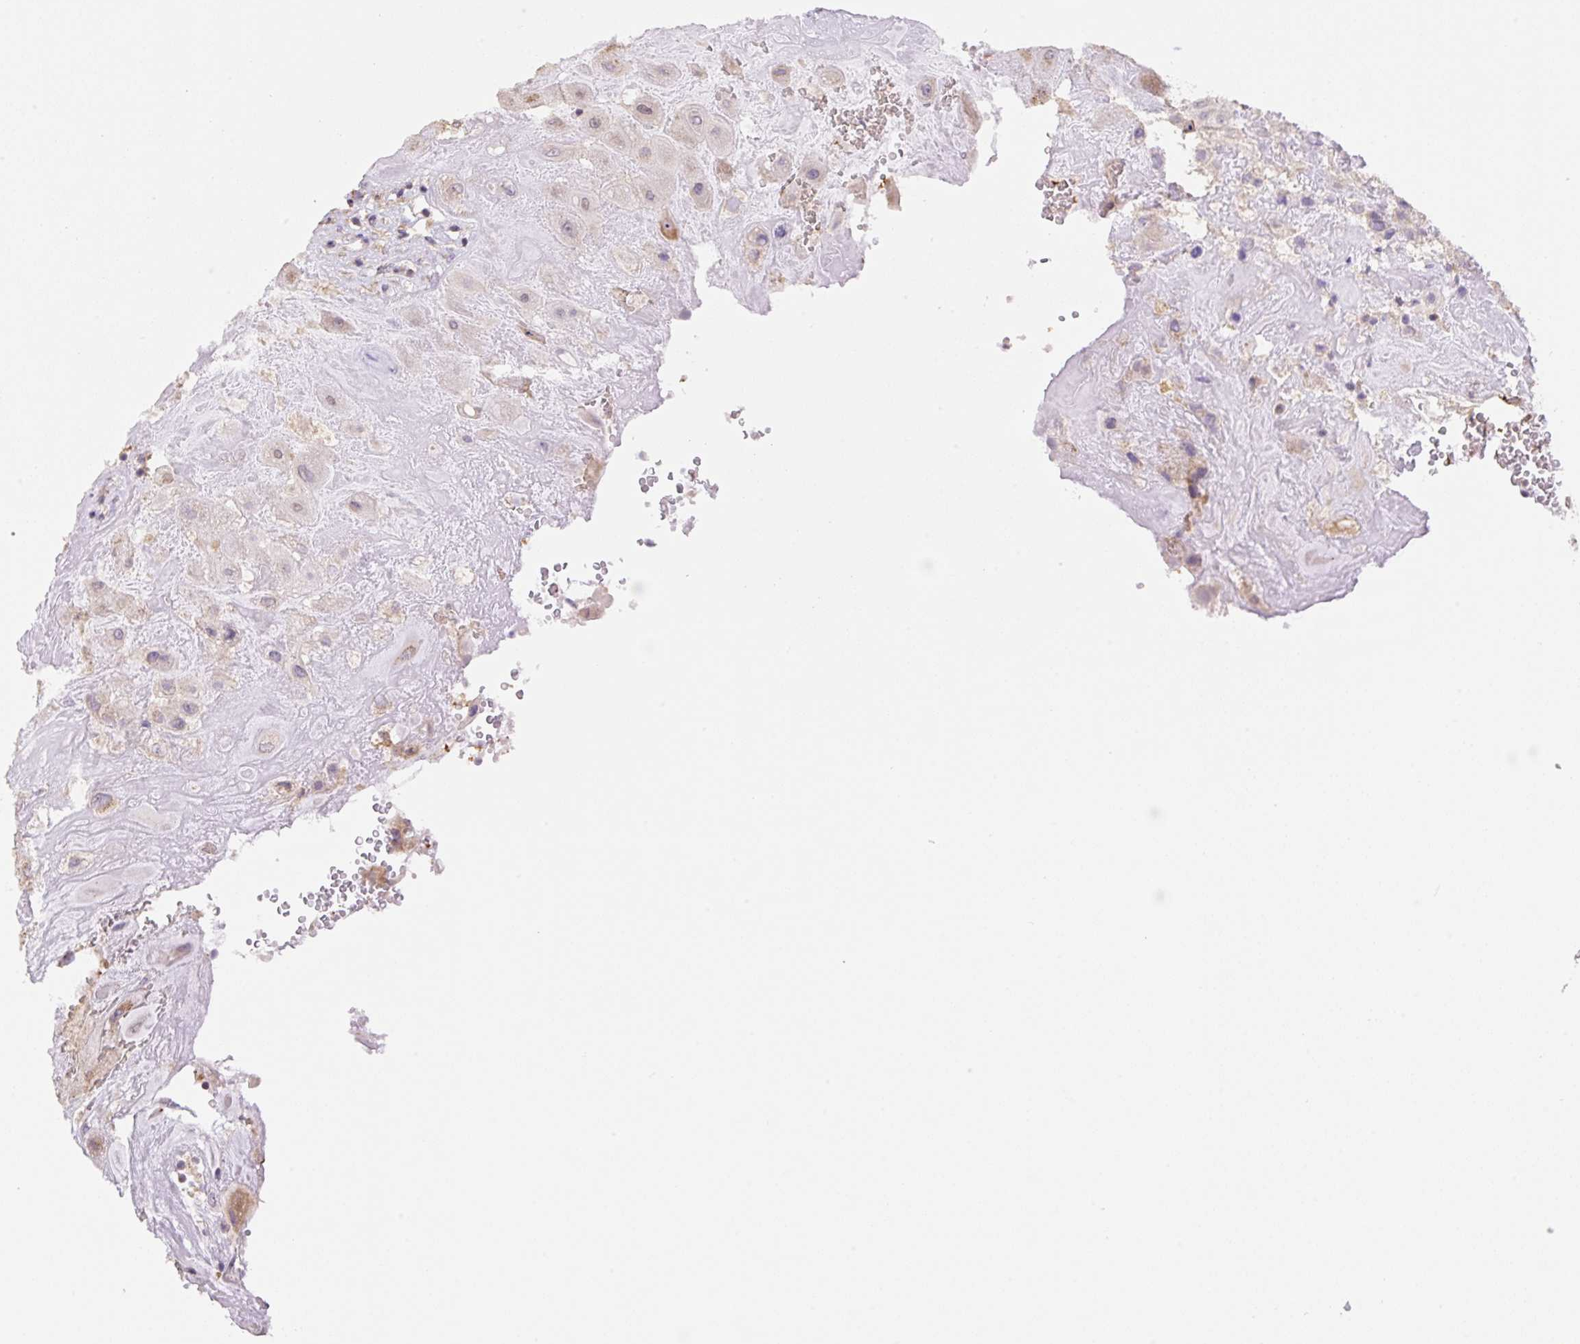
{"staining": {"intensity": "weak", "quantity": "25%-75%", "location": "cytoplasmic/membranous"}, "tissue": "placenta", "cell_type": "Decidual cells", "image_type": "normal", "snomed": [{"axis": "morphology", "description": "Normal tissue, NOS"}, {"axis": "topography", "description": "Placenta"}], "caption": "Immunohistochemical staining of normal human placenta reveals weak cytoplasmic/membranous protein staining in about 25%-75% of decidual cells. (DAB (3,3'-diaminobenzidine) IHC, brown staining for protein, blue staining for nuclei).", "gene": "COPZ2", "patient": {"sex": "female", "age": 32}}